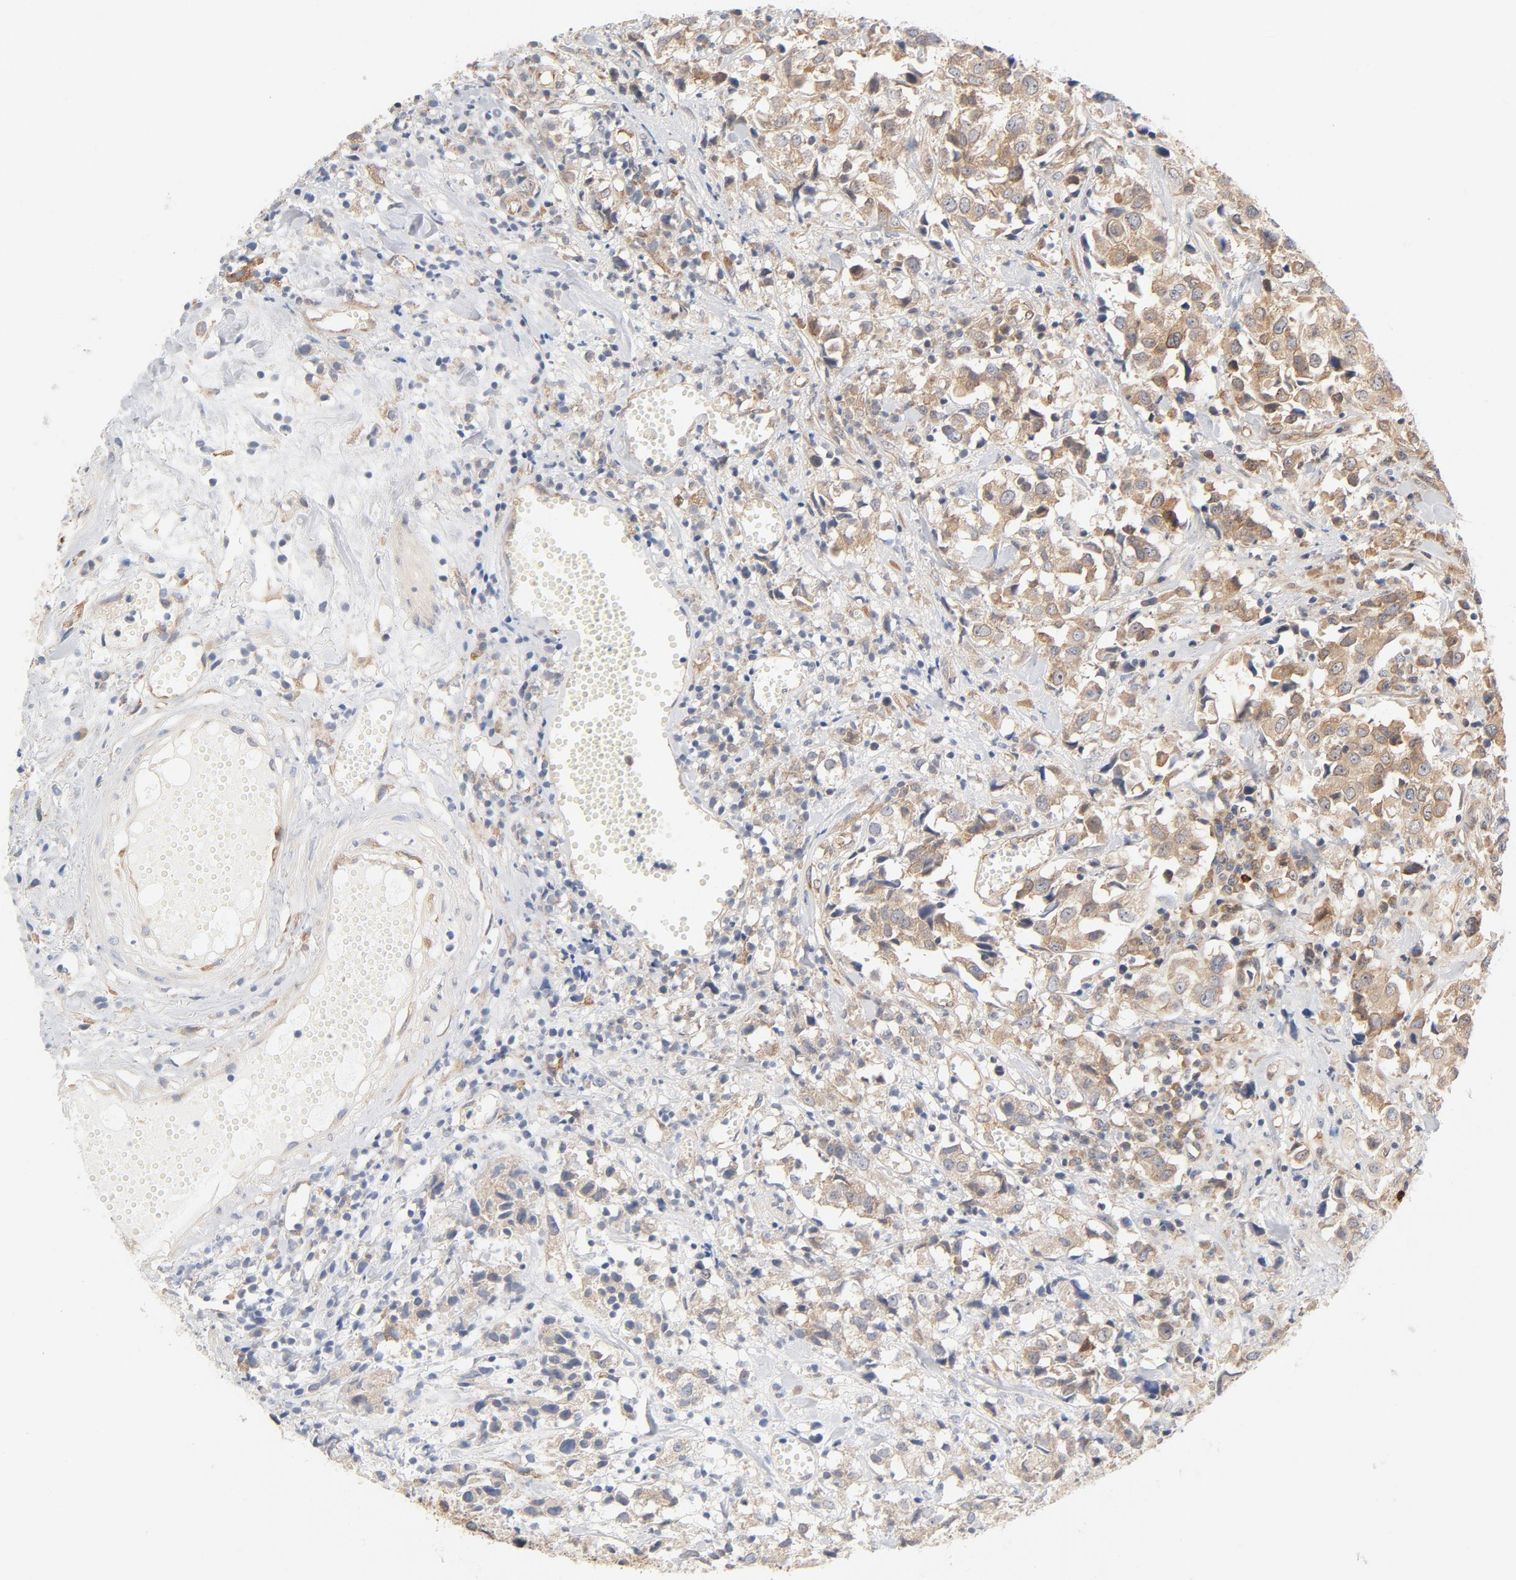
{"staining": {"intensity": "moderate", "quantity": ">75%", "location": "cytoplasmic/membranous"}, "tissue": "urothelial cancer", "cell_type": "Tumor cells", "image_type": "cancer", "snomed": [{"axis": "morphology", "description": "Urothelial carcinoma, High grade"}, {"axis": "topography", "description": "Urinary bladder"}], "caption": "Urothelial carcinoma (high-grade) stained for a protein (brown) reveals moderate cytoplasmic/membranous positive expression in about >75% of tumor cells.", "gene": "EIF4E", "patient": {"sex": "female", "age": 75}}